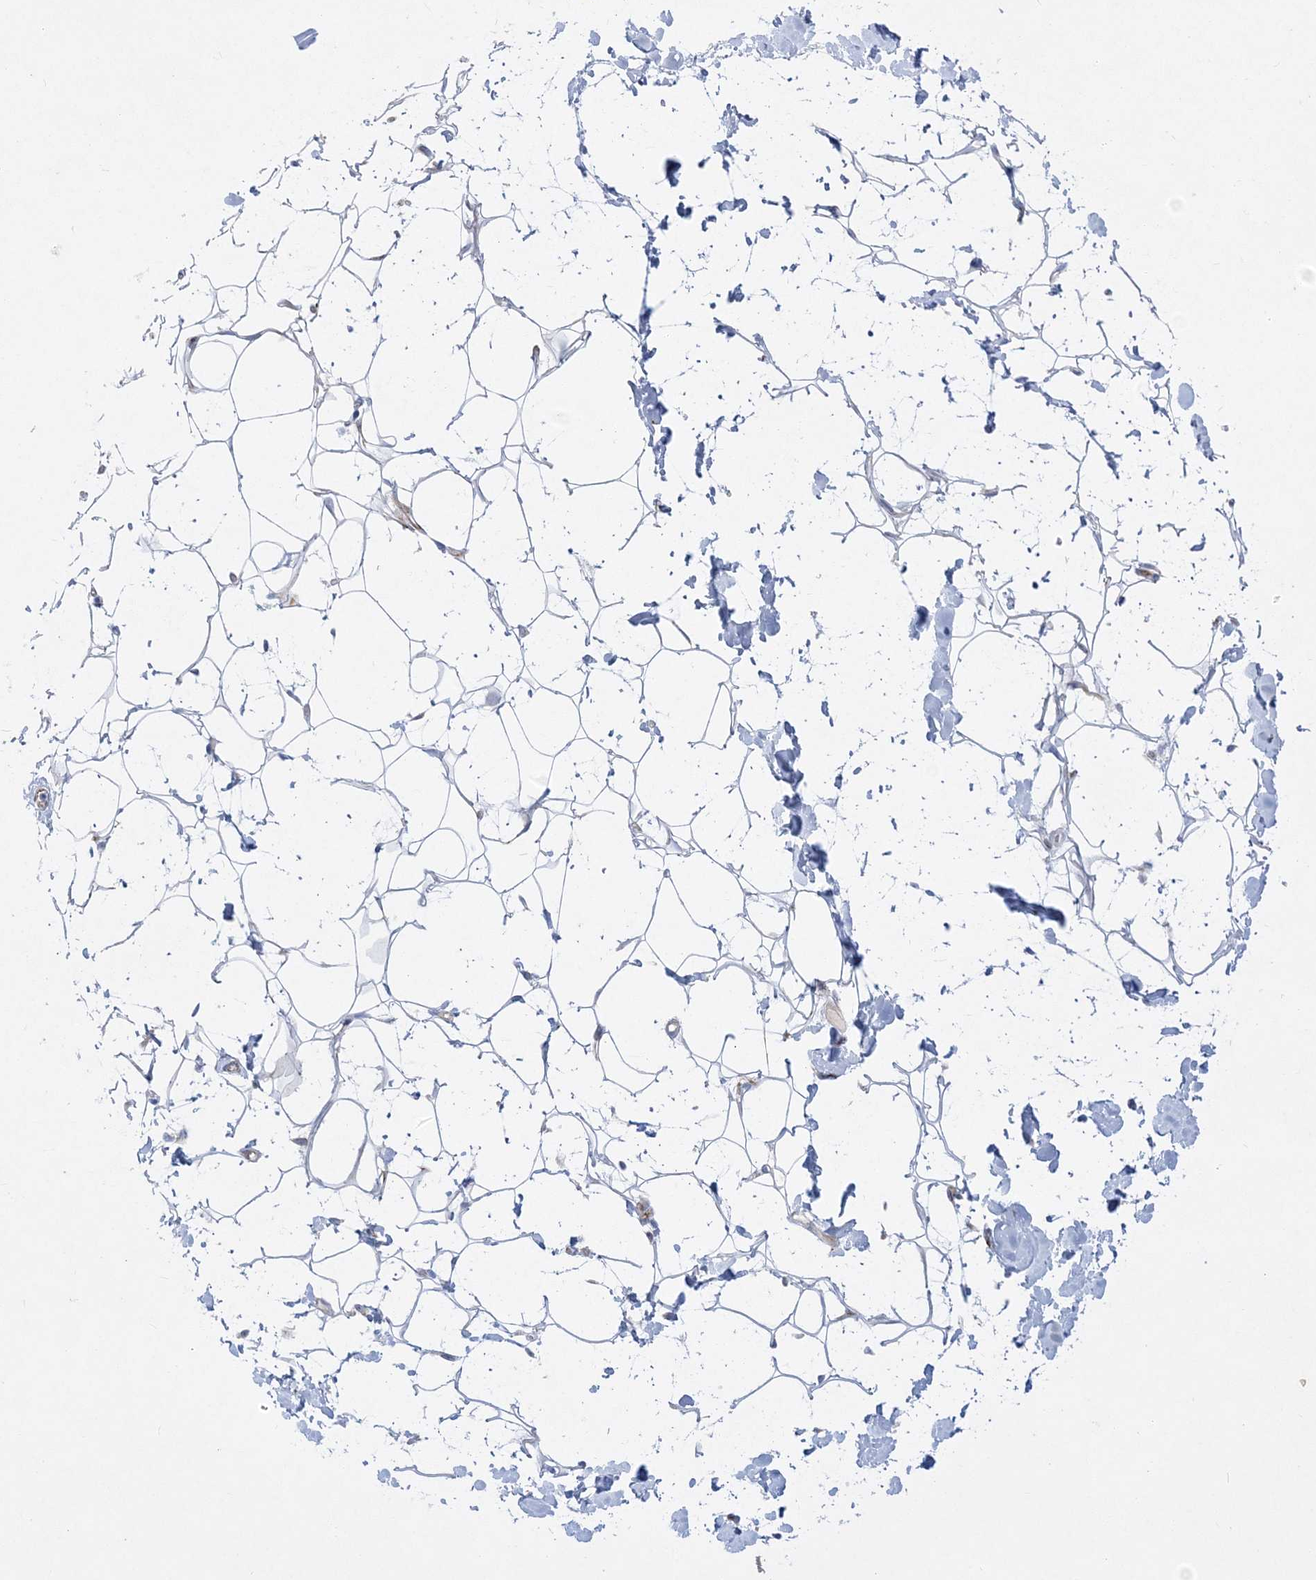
{"staining": {"intensity": "negative", "quantity": "none", "location": "none"}, "tissue": "adipose tissue", "cell_type": "Adipocytes", "image_type": "normal", "snomed": [{"axis": "morphology", "description": "Normal tissue, NOS"}, {"axis": "topography", "description": "Breast"}], "caption": "This is a histopathology image of IHC staining of unremarkable adipose tissue, which shows no staining in adipocytes. Brightfield microscopy of IHC stained with DAB (3,3'-diaminobenzidine) (brown) and hematoxylin (blue), captured at high magnification.", "gene": "GPAT2", "patient": {"sex": "female", "age": 26}}